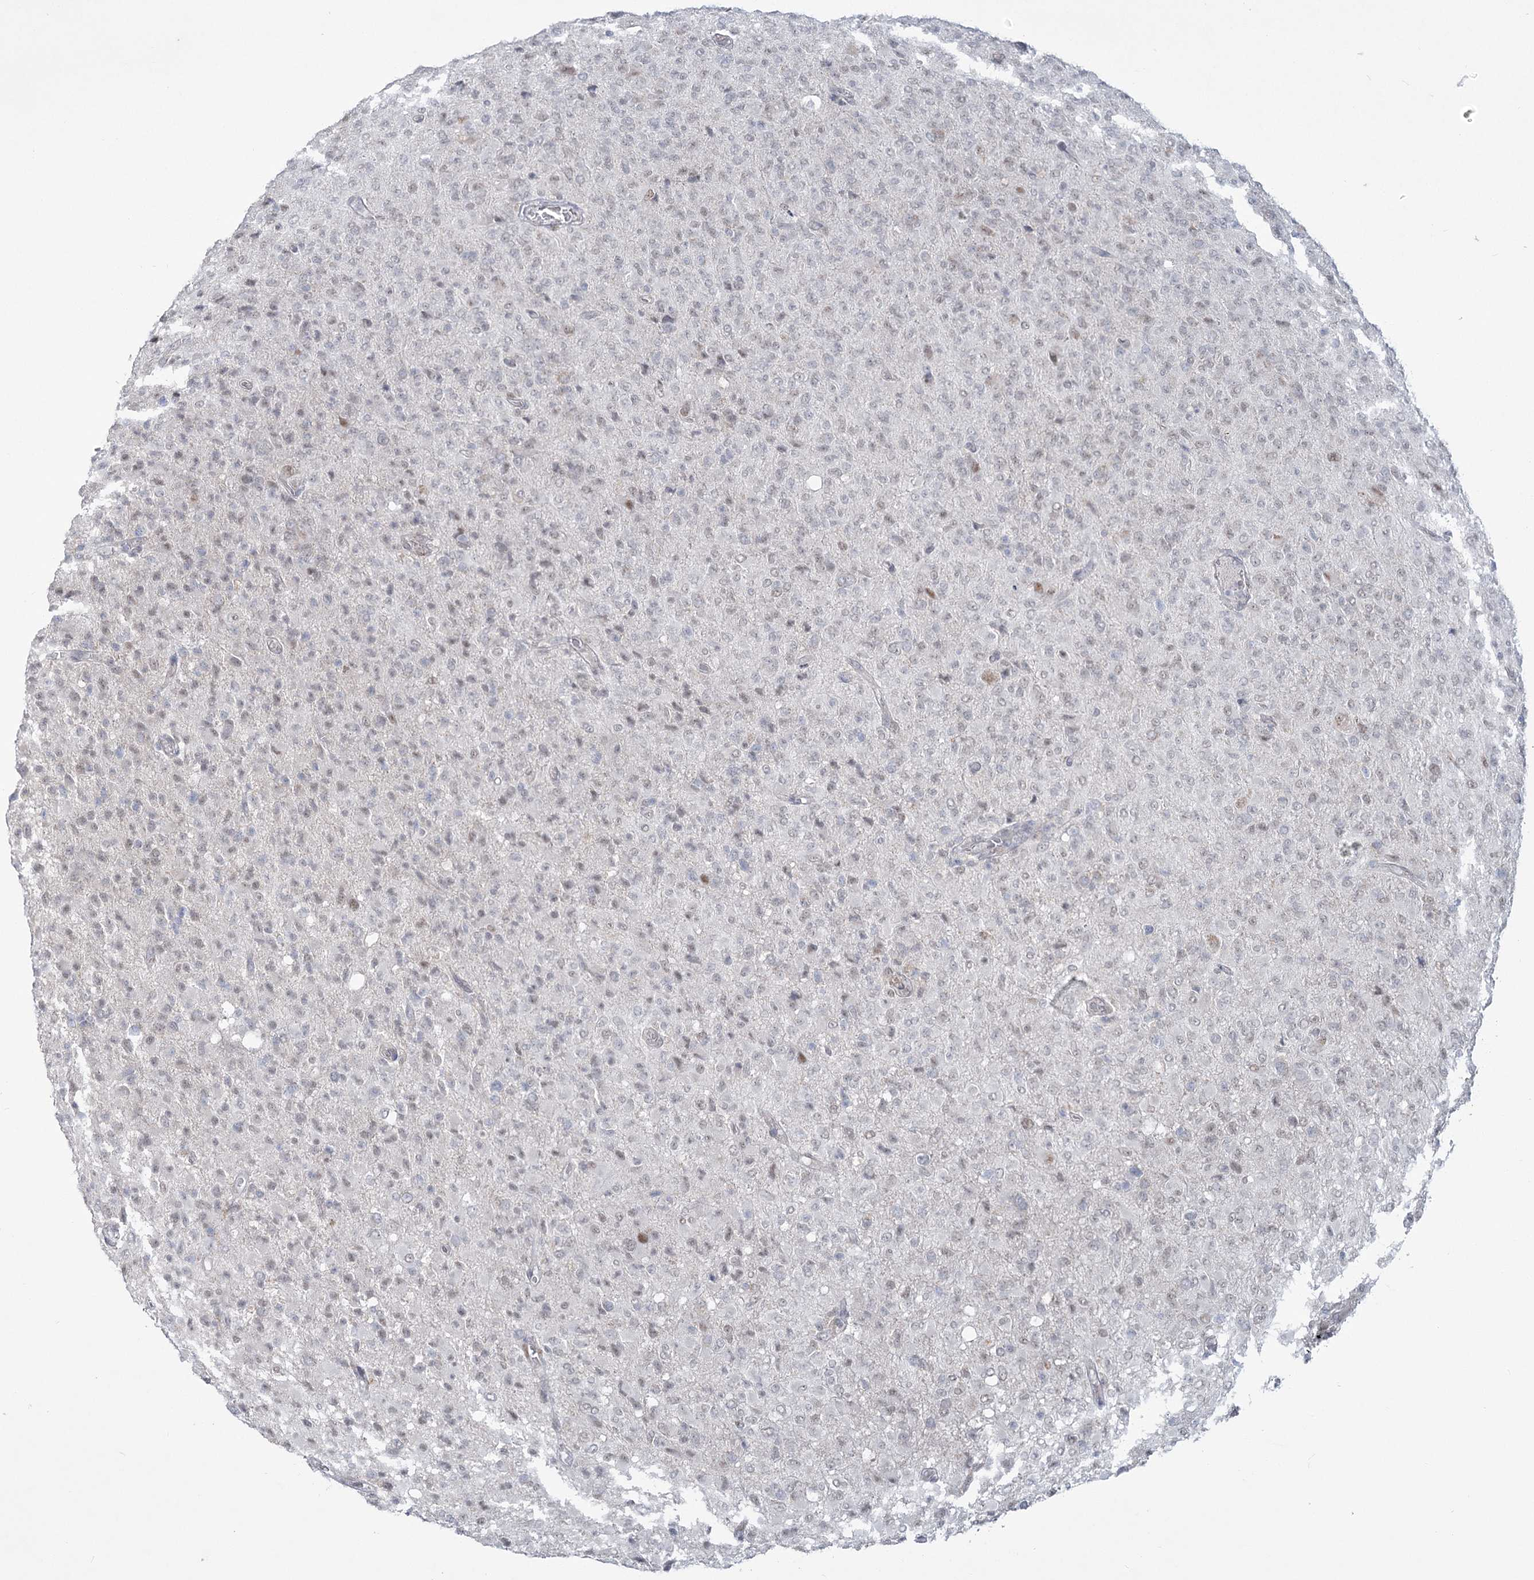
{"staining": {"intensity": "negative", "quantity": "none", "location": "none"}, "tissue": "glioma", "cell_type": "Tumor cells", "image_type": "cancer", "snomed": [{"axis": "morphology", "description": "Glioma, malignant, High grade"}, {"axis": "topography", "description": "Brain"}], "caption": "Tumor cells show no significant protein staining in malignant high-grade glioma.", "gene": "MTG1", "patient": {"sex": "female", "age": 57}}